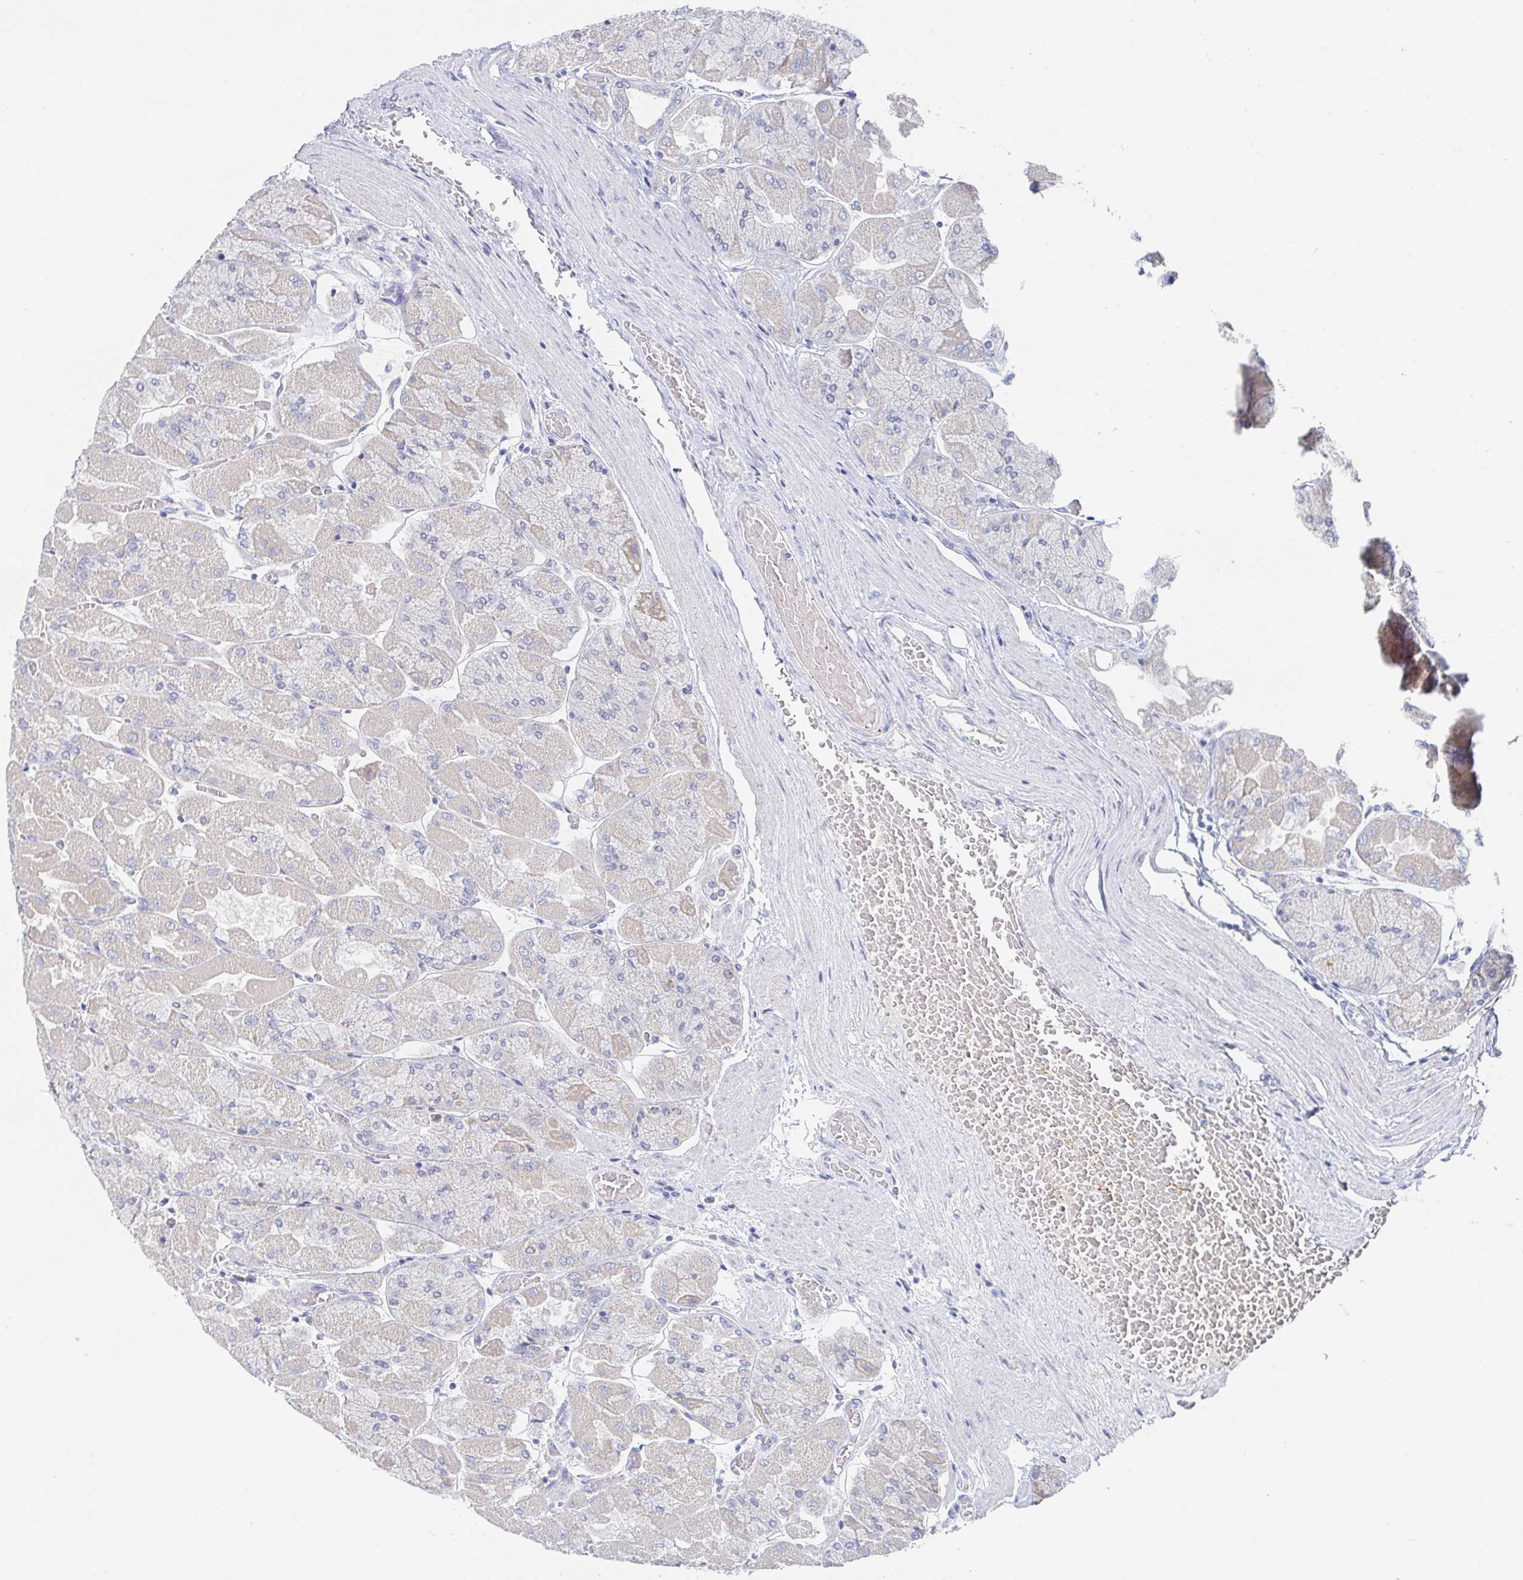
{"staining": {"intensity": "negative", "quantity": "none", "location": "none"}, "tissue": "stomach", "cell_type": "Glandular cells", "image_type": "normal", "snomed": [{"axis": "morphology", "description": "Normal tissue, NOS"}, {"axis": "topography", "description": "Stomach"}], "caption": "This is an IHC photomicrograph of normal stomach. There is no expression in glandular cells.", "gene": "ZNF100", "patient": {"sex": "female", "age": 61}}